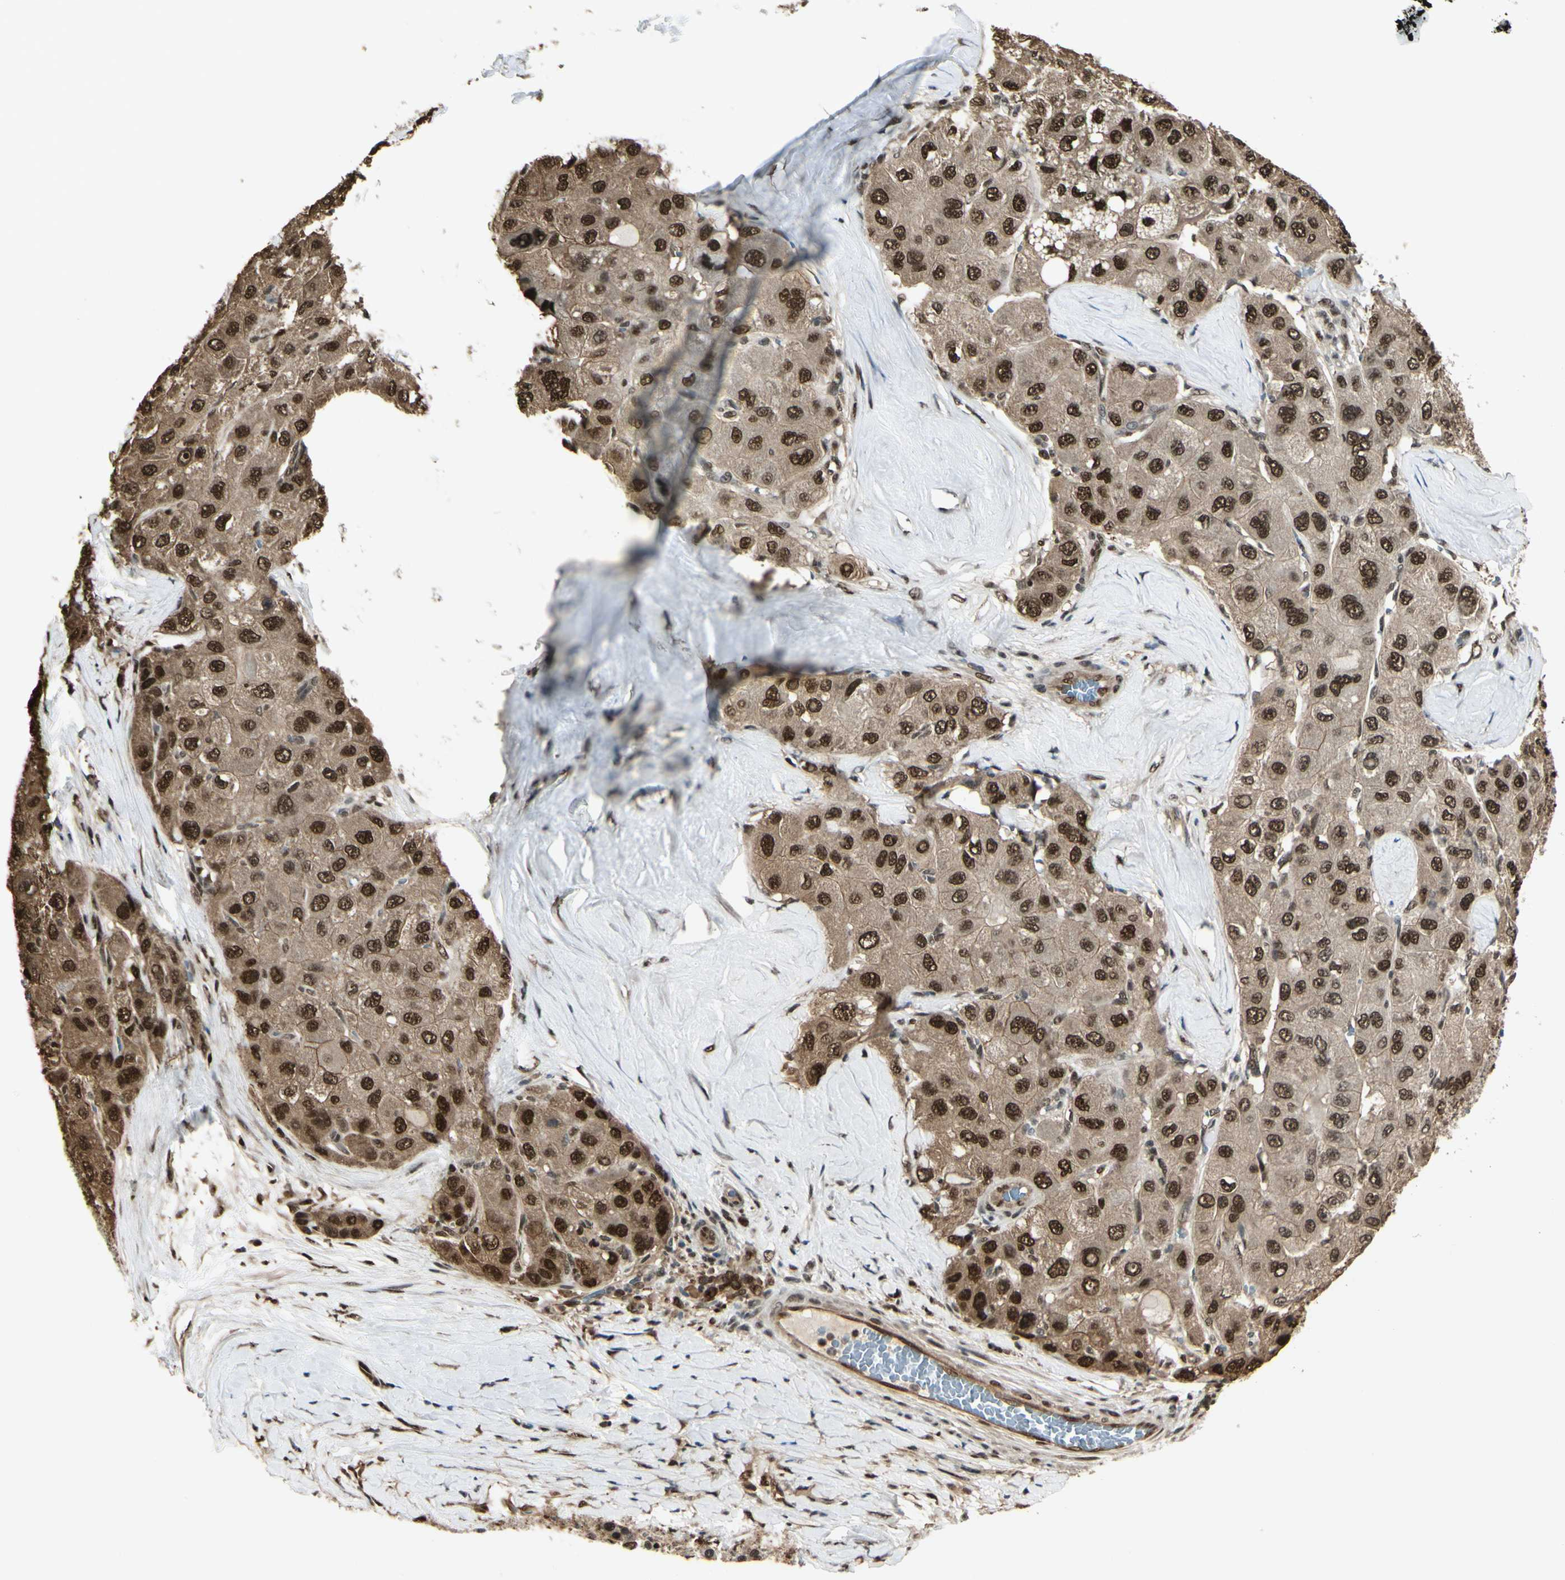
{"staining": {"intensity": "strong", "quantity": ">75%", "location": "cytoplasmic/membranous,nuclear"}, "tissue": "liver cancer", "cell_type": "Tumor cells", "image_type": "cancer", "snomed": [{"axis": "morphology", "description": "Carcinoma, Hepatocellular, NOS"}, {"axis": "topography", "description": "Liver"}], "caption": "Brown immunohistochemical staining in human liver cancer (hepatocellular carcinoma) reveals strong cytoplasmic/membranous and nuclear positivity in about >75% of tumor cells.", "gene": "HSF1", "patient": {"sex": "male", "age": 80}}